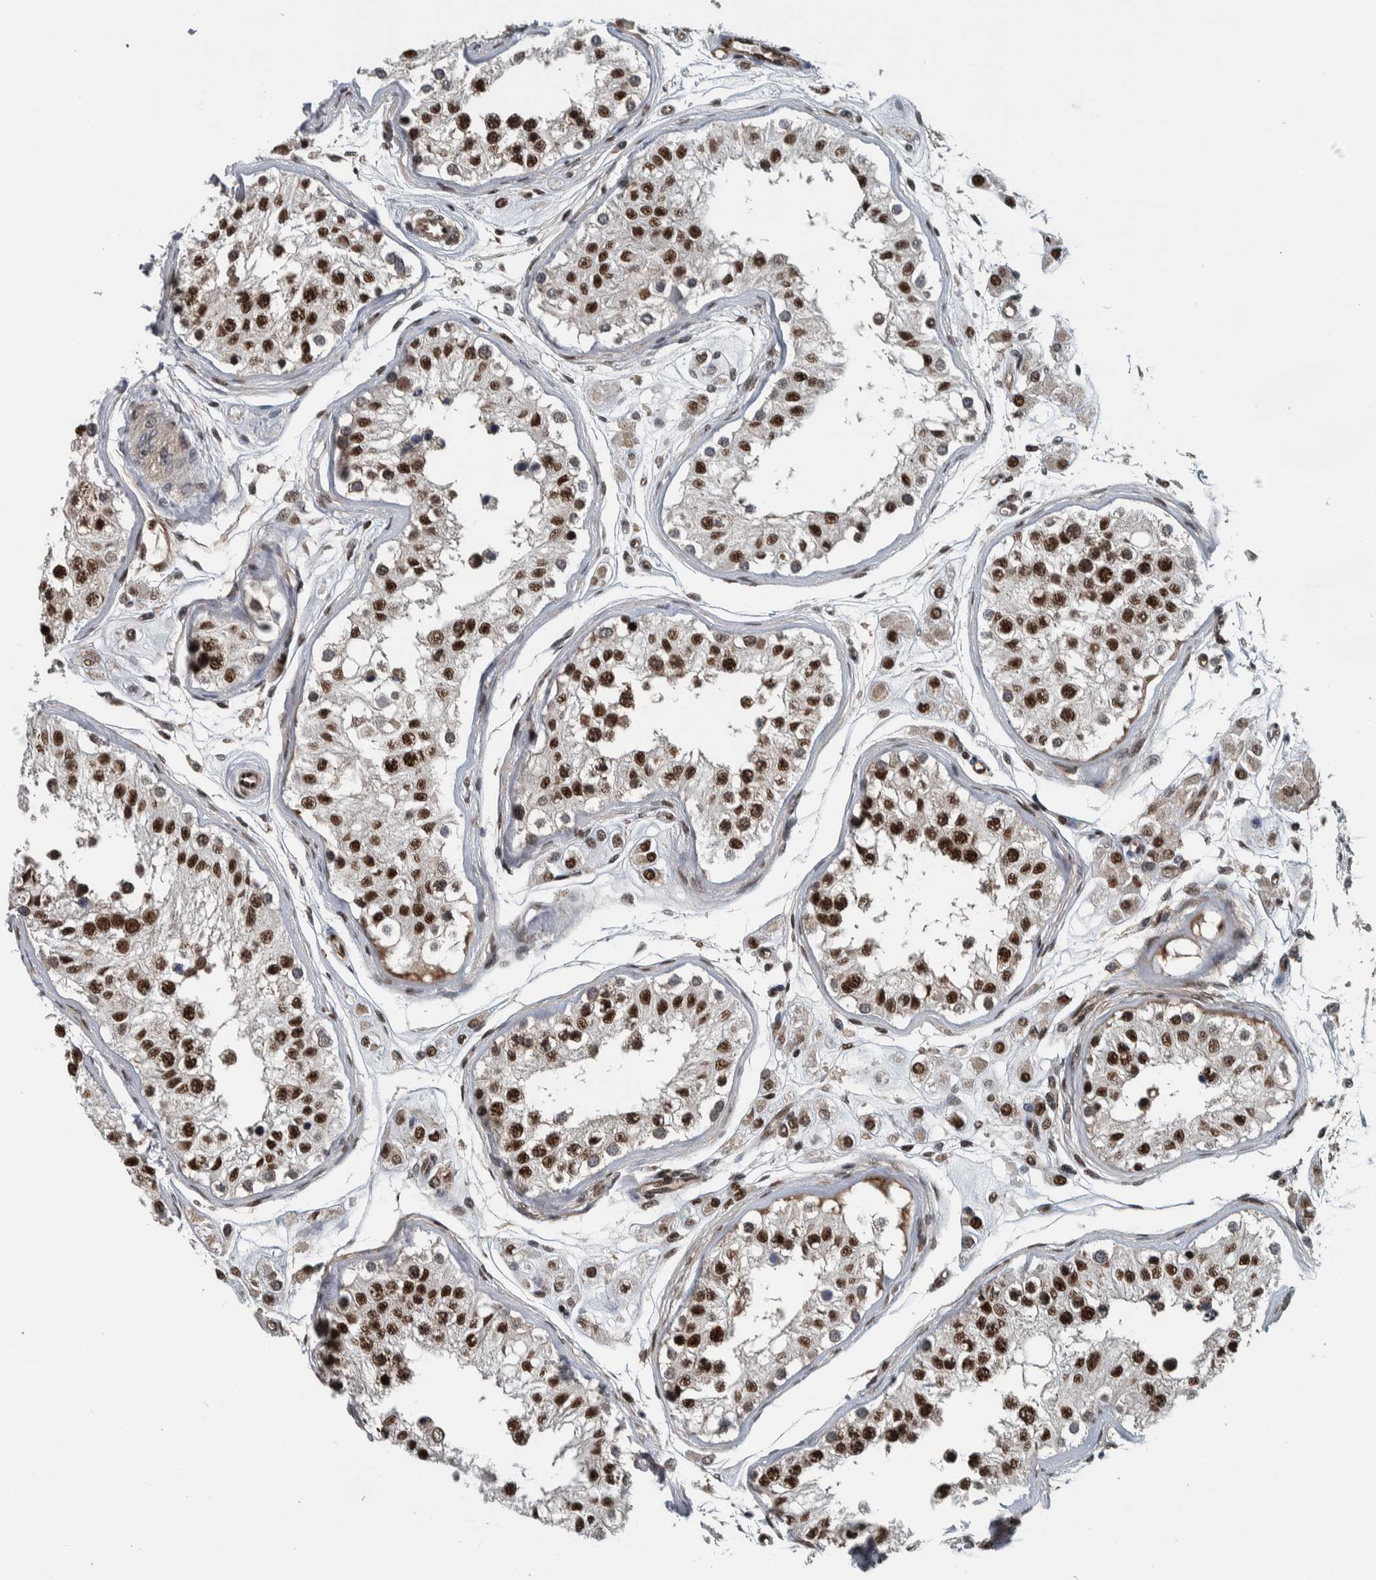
{"staining": {"intensity": "strong", "quantity": ">75%", "location": "nuclear"}, "tissue": "testis", "cell_type": "Cells in seminiferous ducts", "image_type": "normal", "snomed": [{"axis": "morphology", "description": "Normal tissue, NOS"}, {"axis": "morphology", "description": "Adenocarcinoma, metastatic, NOS"}, {"axis": "topography", "description": "Testis"}], "caption": "Strong nuclear positivity for a protein is appreciated in about >75% of cells in seminiferous ducts of unremarkable testis using immunohistochemistry.", "gene": "FAM135B", "patient": {"sex": "male", "age": 26}}